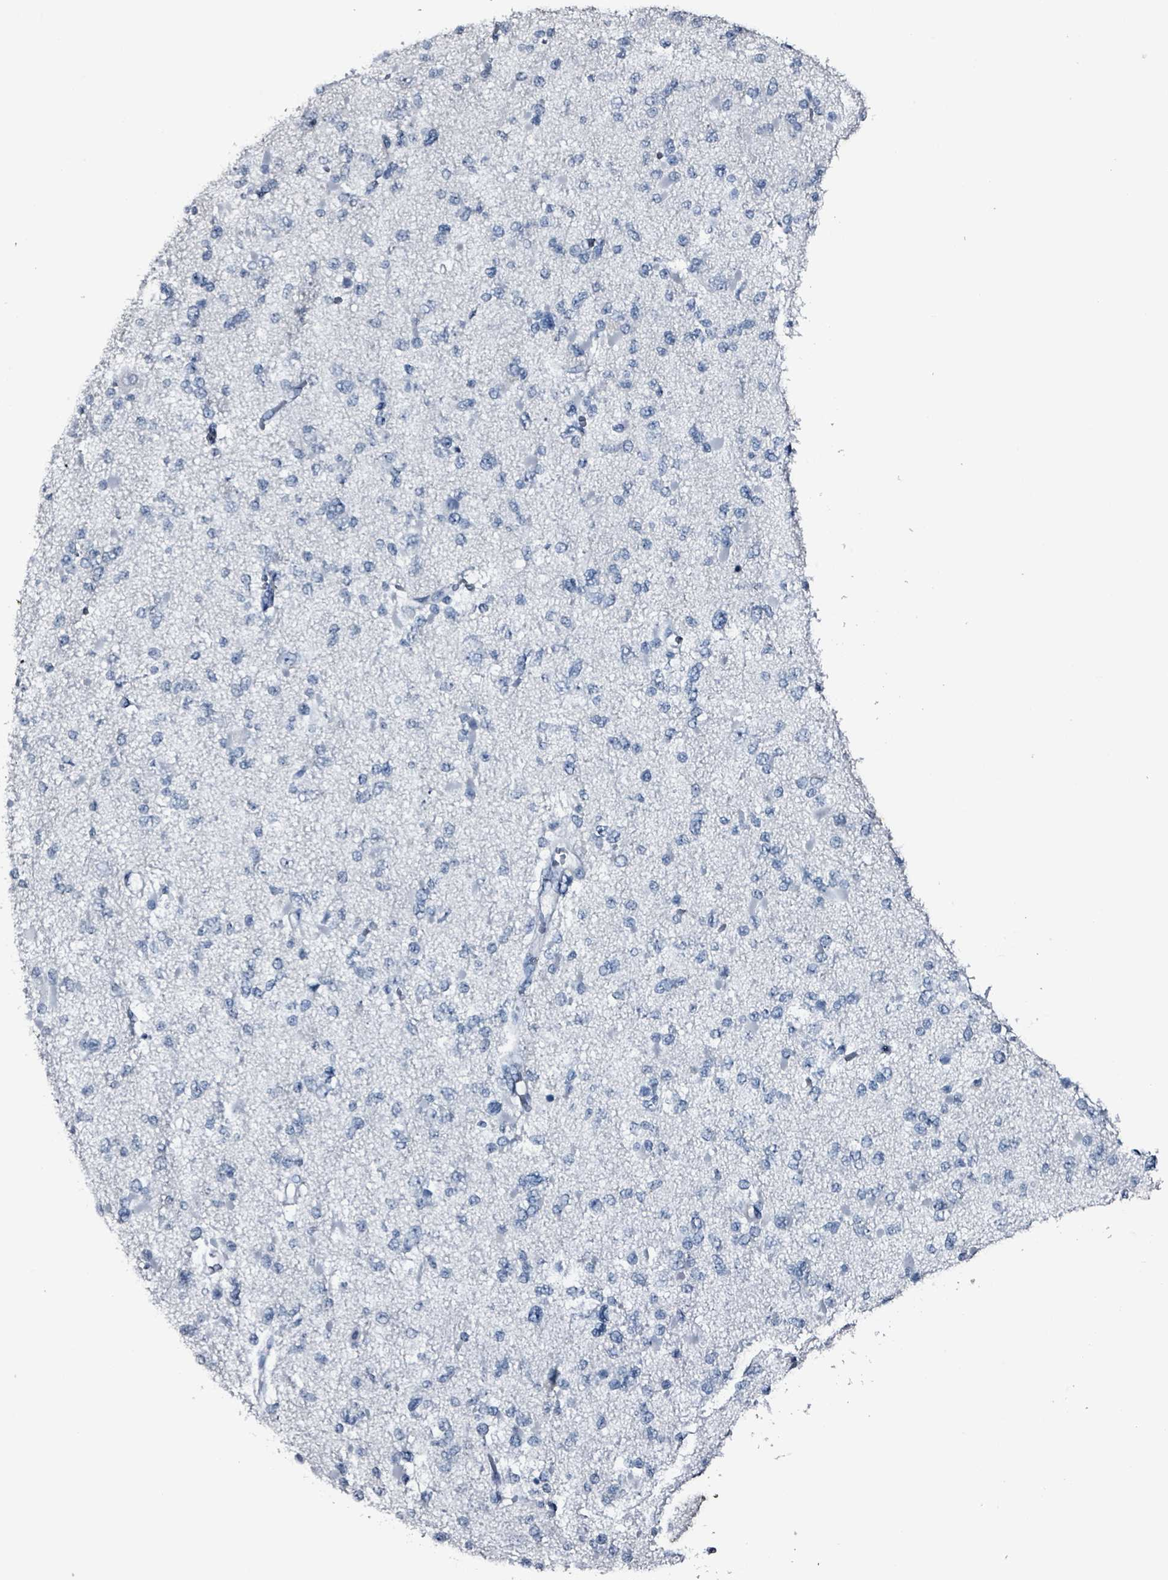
{"staining": {"intensity": "negative", "quantity": "none", "location": "none"}, "tissue": "glioma", "cell_type": "Tumor cells", "image_type": "cancer", "snomed": [{"axis": "morphology", "description": "Glioma, malignant, Low grade"}, {"axis": "topography", "description": "Brain"}], "caption": "IHC image of neoplastic tissue: glioma stained with DAB (3,3'-diaminobenzidine) reveals no significant protein positivity in tumor cells.", "gene": "CA9", "patient": {"sex": "female", "age": 22}}